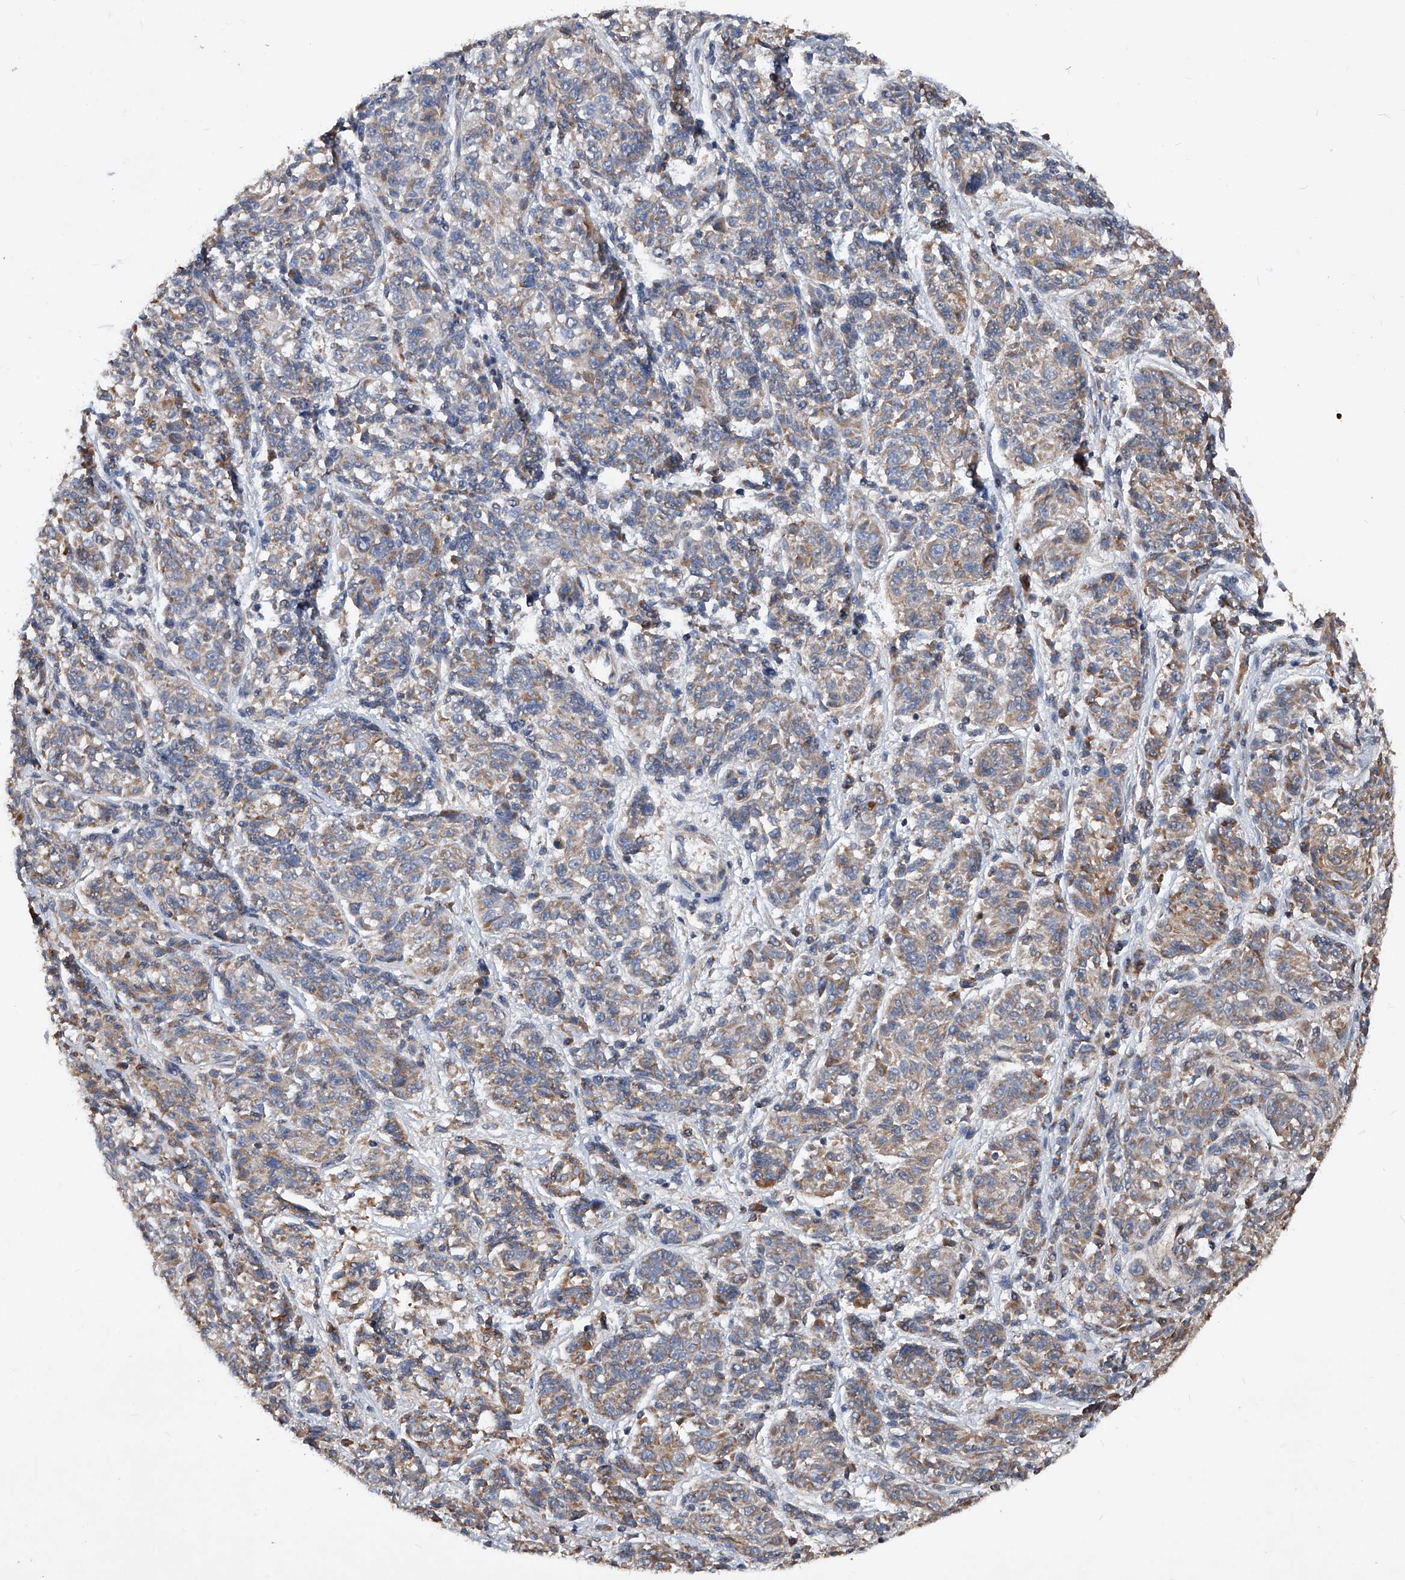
{"staining": {"intensity": "weak", "quantity": ">75%", "location": "cytoplasmic/membranous"}, "tissue": "melanoma", "cell_type": "Tumor cells", "image_type": "cancer", "snomed": [{"axis": "morphology", "description": "Malignant melanoma, NOS"}, {"axis": "topography", "description": "Skin"}], "caption": "Protein analysis of malignant melanoma tissue reveals weak cytoplasmic/membranous staining in about >75% of tumor cells.", "gene": "SDHA", "patient": {"sex": "male", "age": 53}}